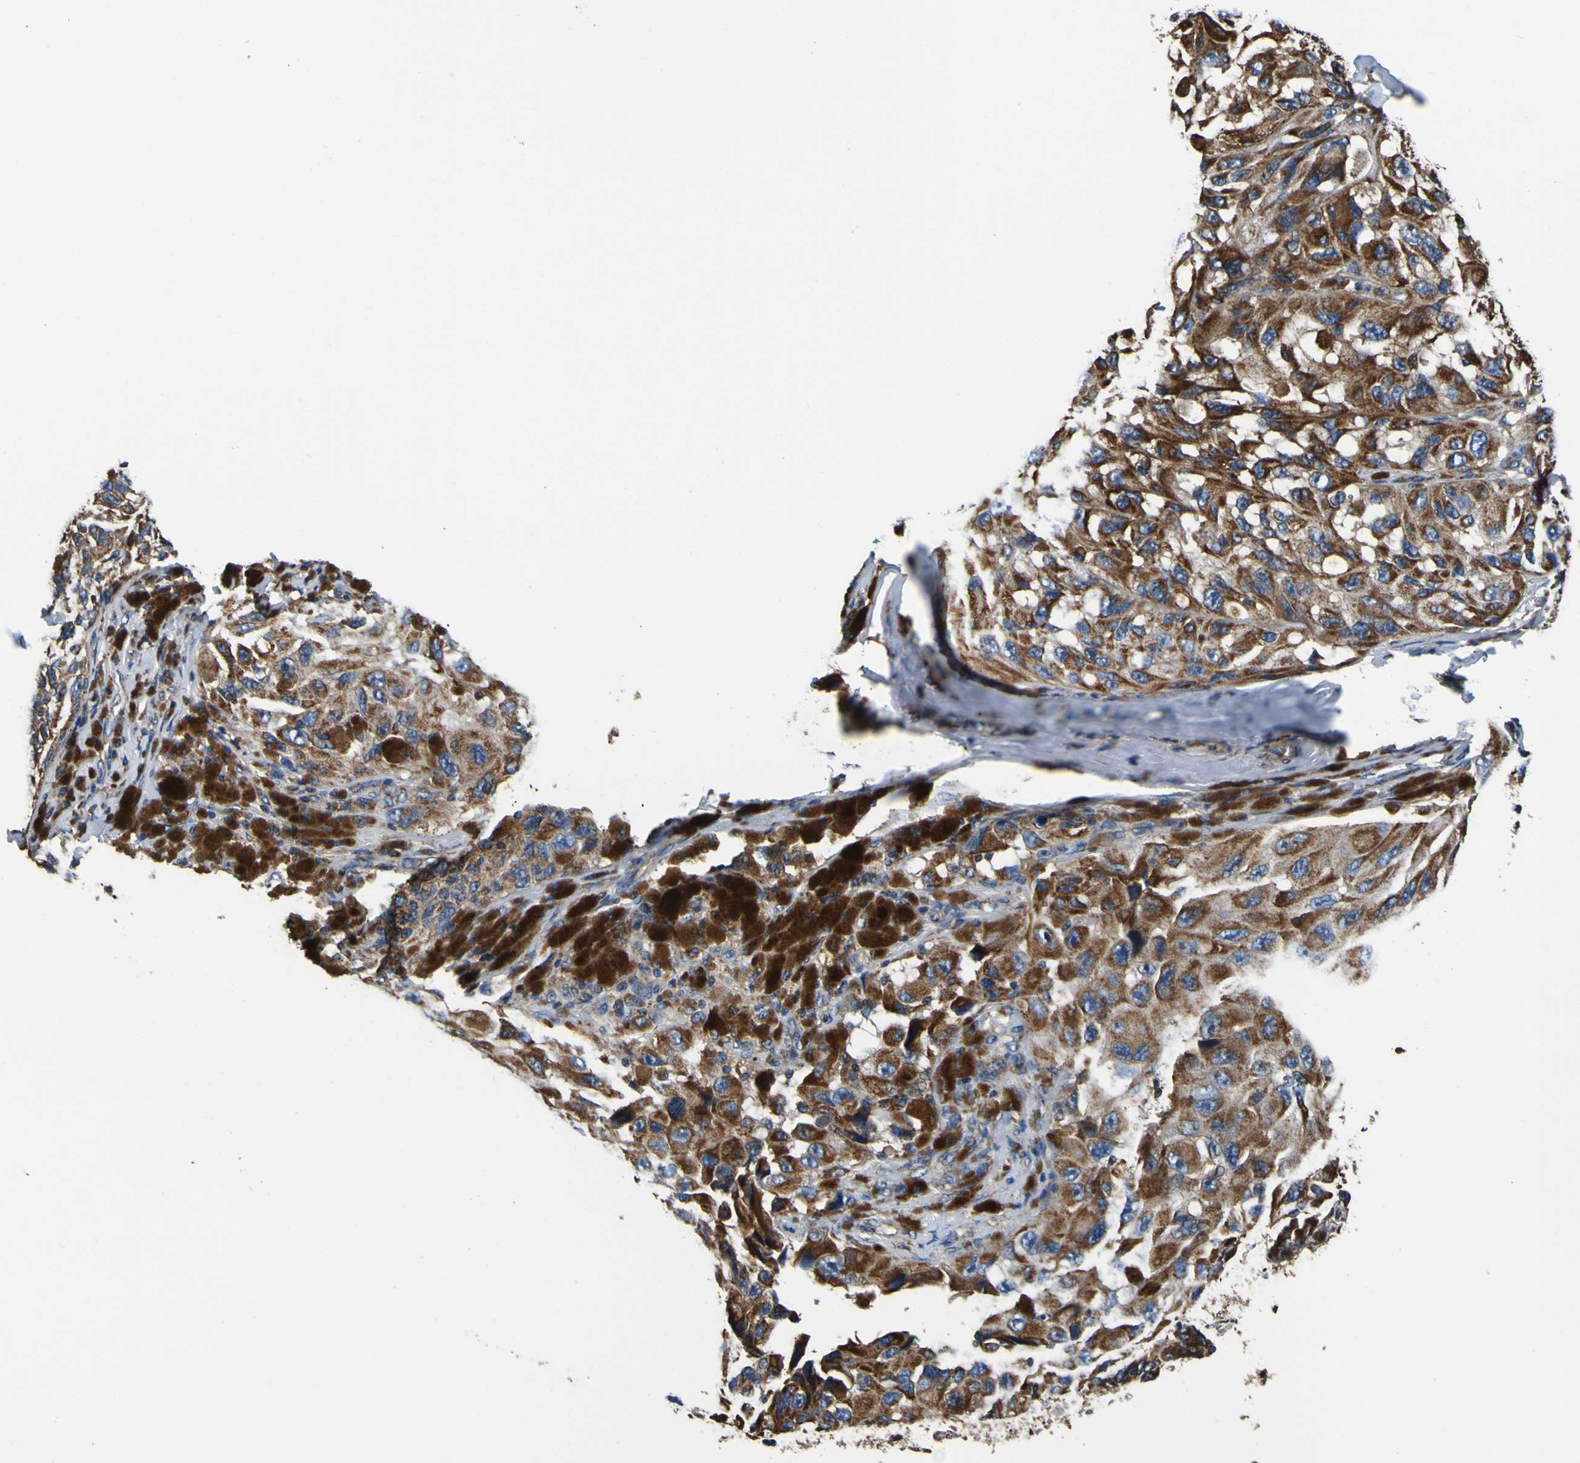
{"staining": {"intensity": "moderate", "quantity": ">75%", "location": "cytoplasmic/membranous"}, "tissue": "melanoma", "cell_type": "Tumor cells", "image_type": "cancer", "snomed": [{"axis": "morphology", "description": "Malignant melanoma, NOS"}, {"axis": "topography", "description": "Skin"}], "caption": "Immunohistochemistry (IHC) of malignant melanoma demonstrates medium levels of moderate cytoplasmic/membranous staining in approximately >75% of tumor cells.", "gene": "INPP5A", "patient": {"sex": "female", "age": 73}}